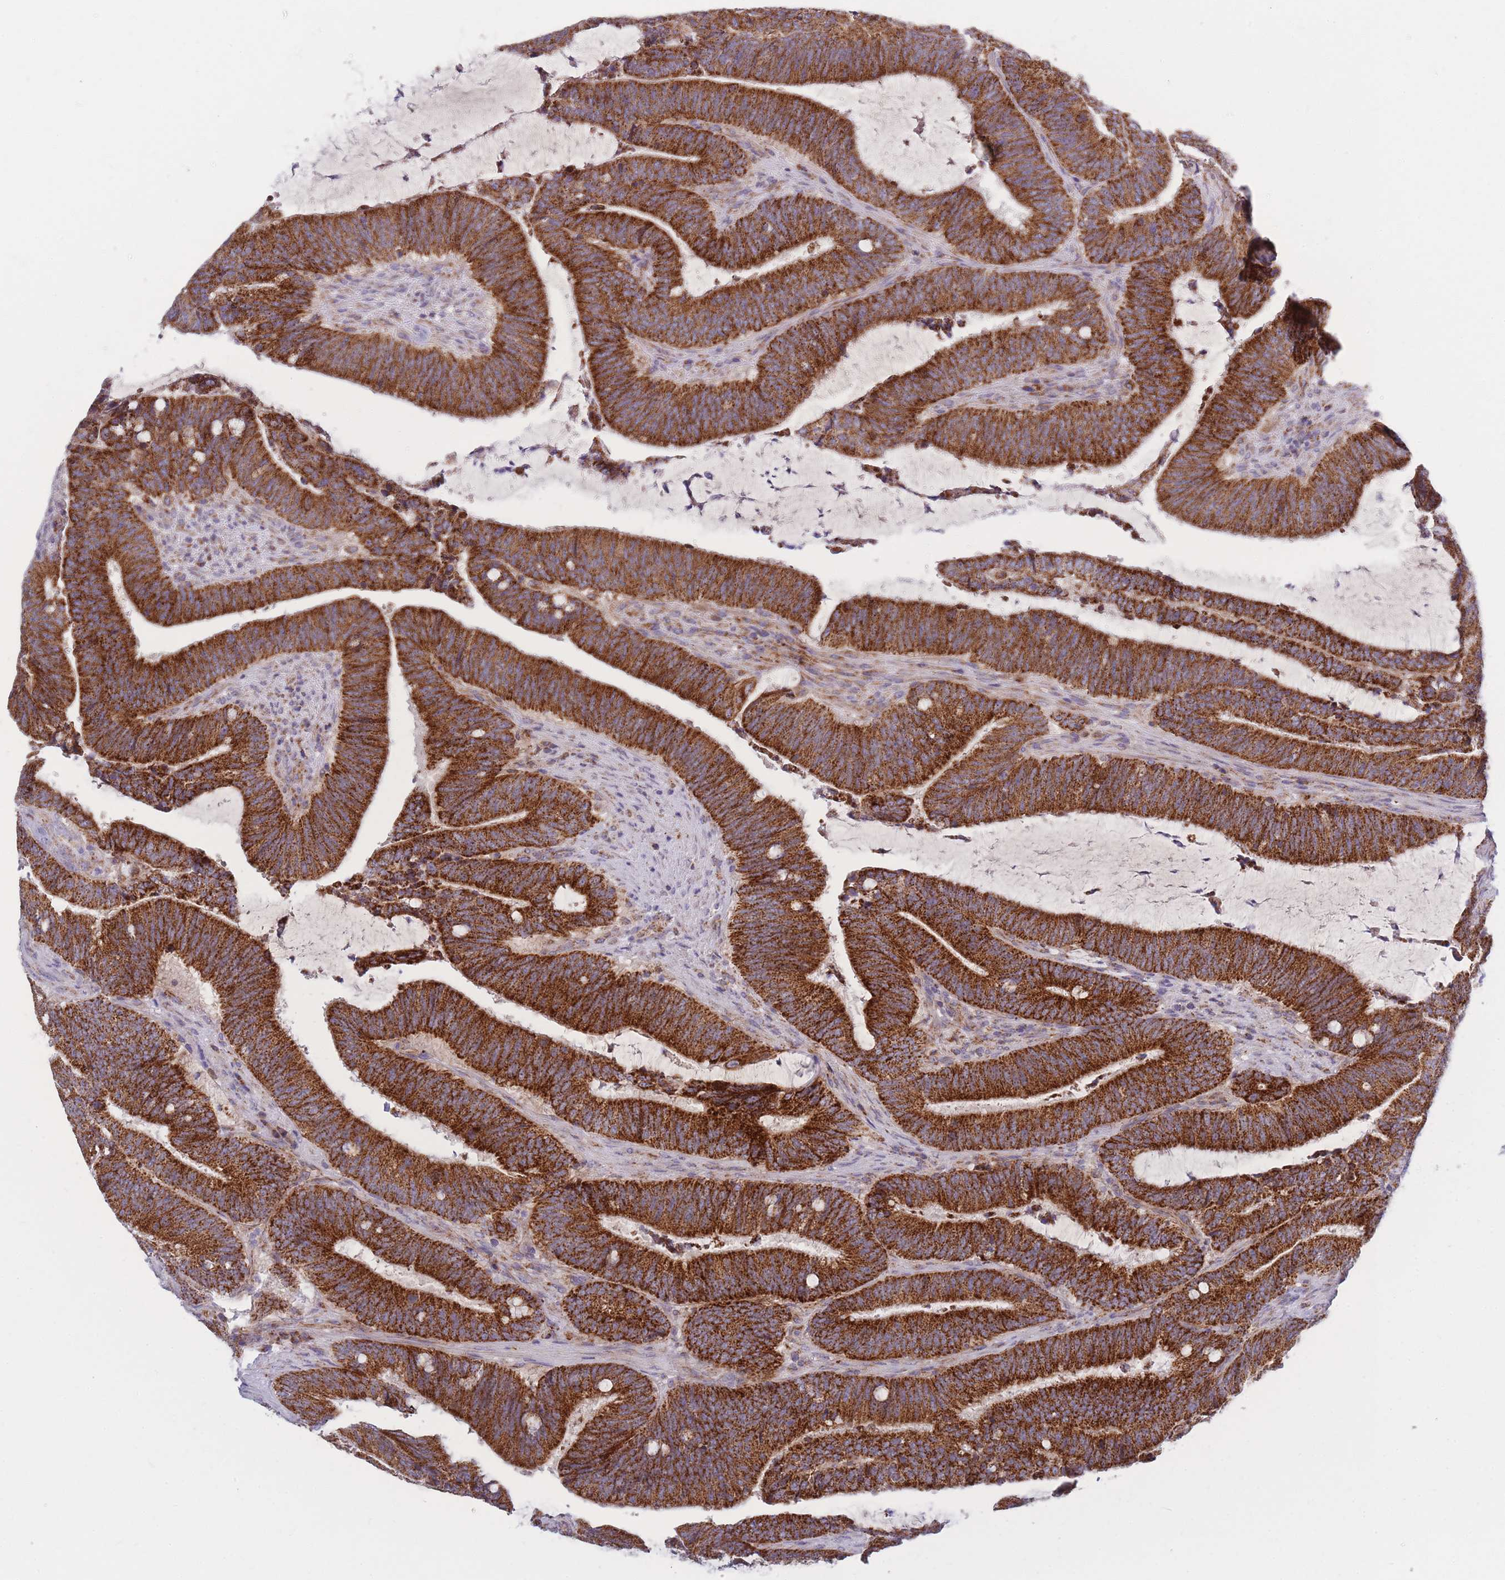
{"staining": {"intensity": "strong", "quantity": ">75%", "location": "cytoplasmic/membranous"}, "tissue": "colorectal cancer", "cell_type": "Tumor cells", "image_type": "cancer", "snomed": [{"axis": "morphology", "description": "Adenocarcinoma, NOS"}, {"axis": "topography", "description": "Colon"}], "caption": "High-magnification brightfield microscopy of colorectal cancer stained with DAB (brown) and counterstained with hematoxylin (blue). tumor cells exhibit strong cytoplasmic/membranous positivity is seen in about>75% of cells. (DAB IHC with brightfield microscopy, high magnification).", "gene": "MRPS11", "patient": {"sex": "female", "age": 43}}